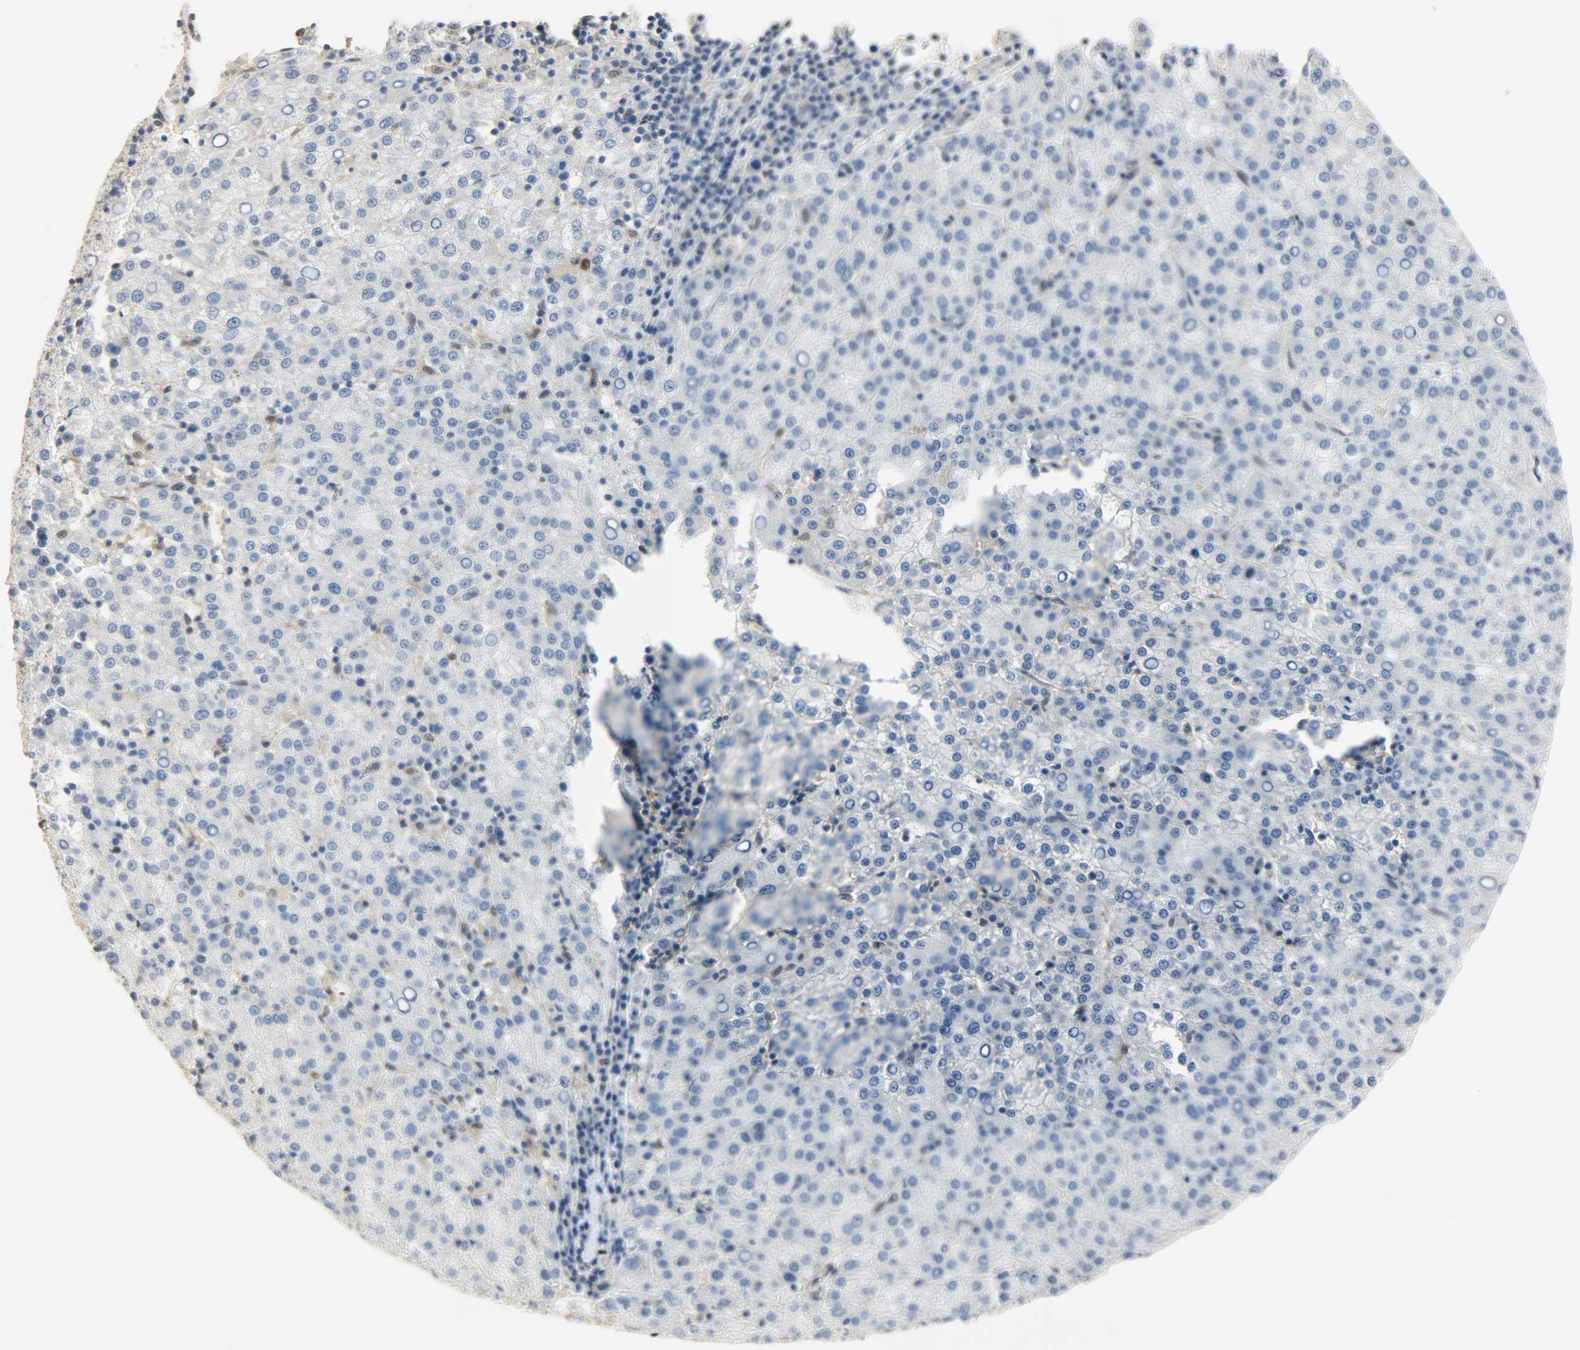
{"staining": {"intensity": "negative", "quantity": "none", "location": "none"}, "tissue": "liver cancer", "cell_type": "Tumor cells", "image_type": "cancer", "snomed": [{"axis": "morphology", "description": "Carcinoma, Hepatocellular, NOS"}, {"axis": "topography", "description": "Liver"}], "caption": "High power microscopy micrograph of an immunohistochemistry photomicrograph of liver hepatocellular carcinoma, revealing no significant expression in tumor cells.", "gene": "NPEPL1", "patient": {"sex": "female", "age": 58}}